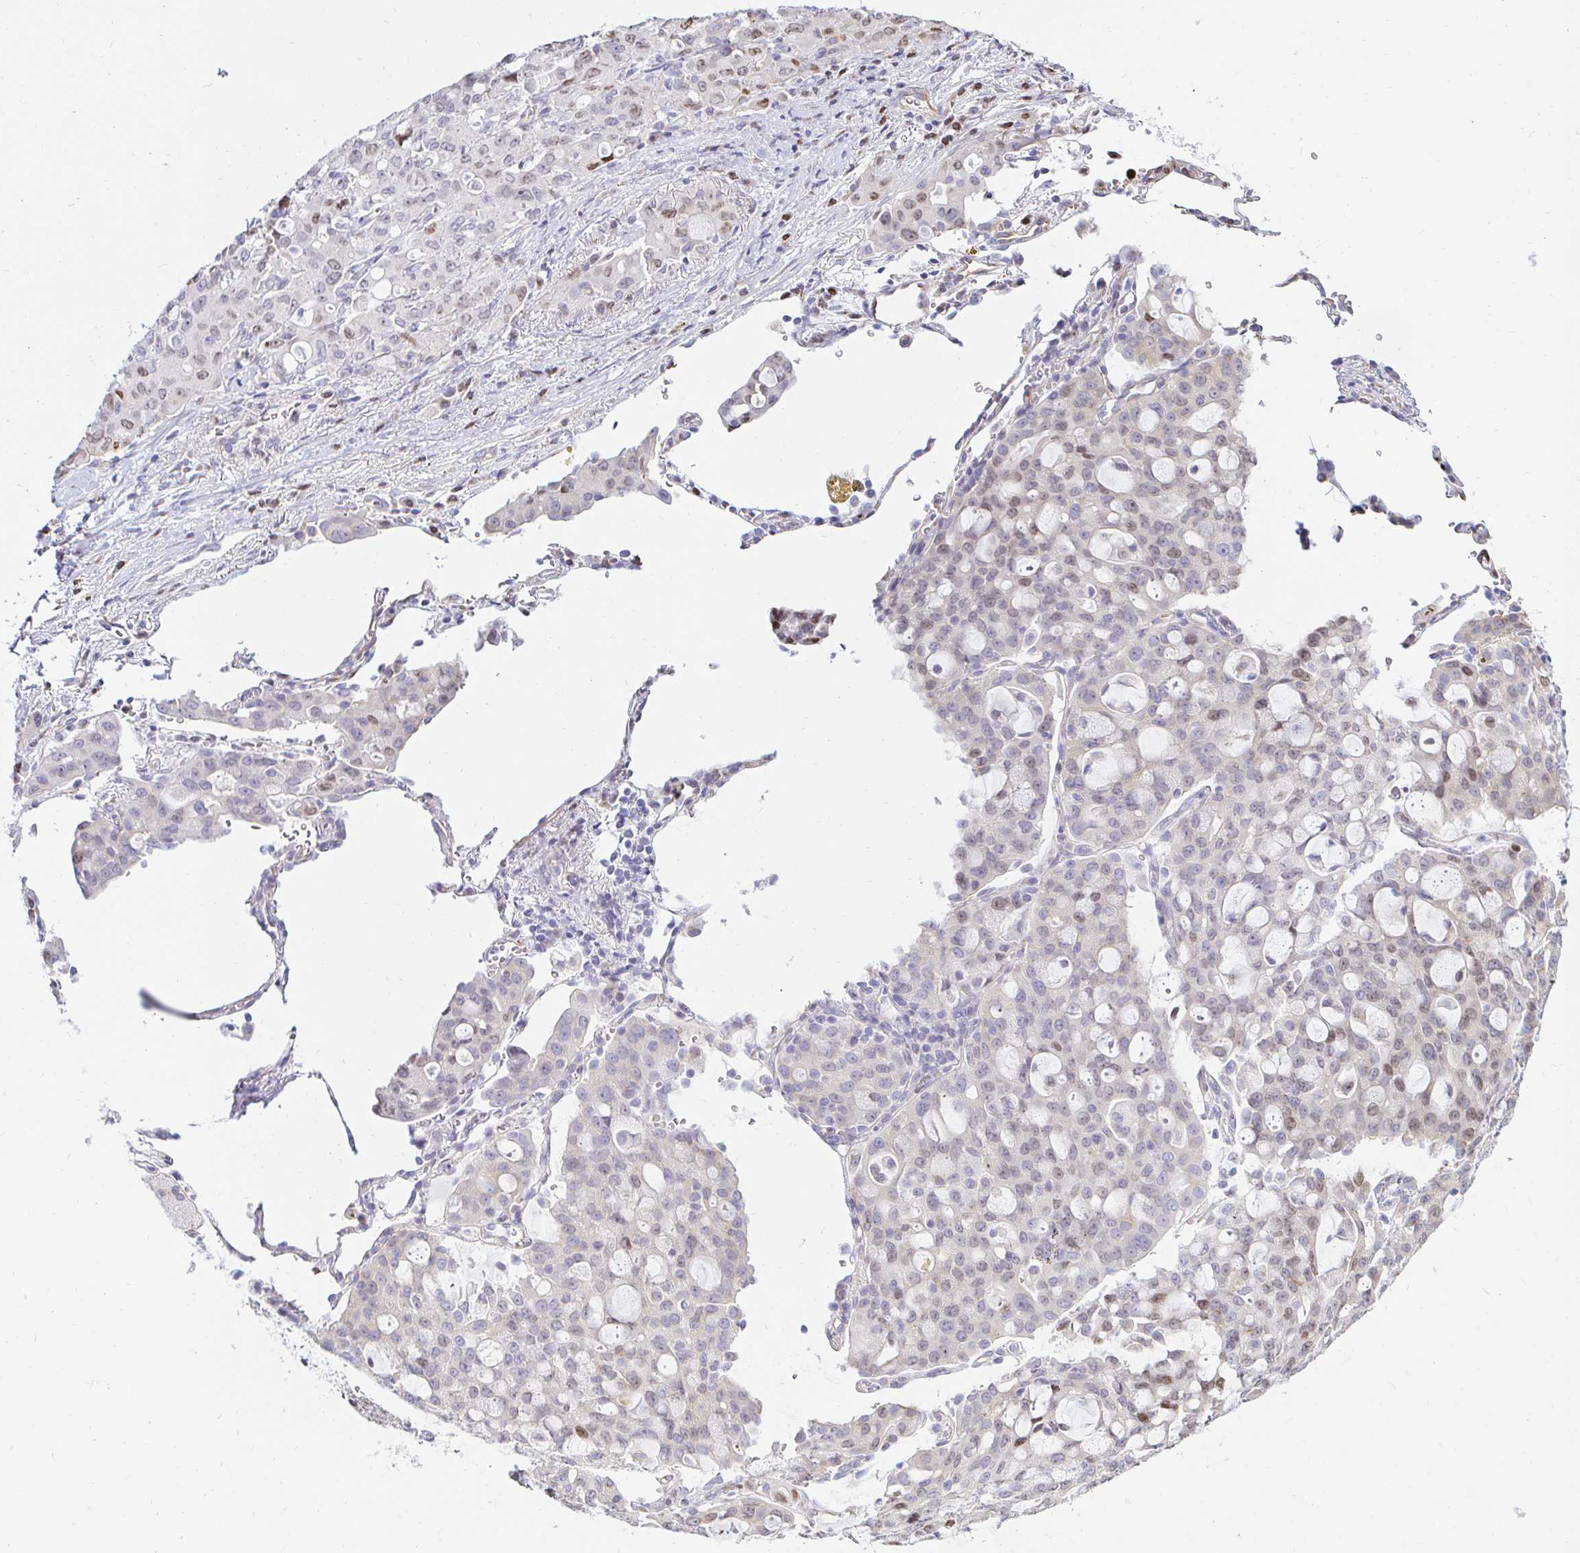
{"staining": {"intensity": "weak", "quantity": "25%-75%", "location": "nuclear"}, "tissue": "lung cancer", "cell_type": "Tumor cells", "image_type": "cancer", "snomed": [{"axis": "morphology", "description": "Adenocarcinoma, NOS"}, {"axis": "topography", "description": "Lung"}], "caption": "Immunohistochemical staining of human adenocarcinoma (lung) shows low levels of weak nuclear protein staining in approximately 25%-75% of tumor cells.", "gene": "CAPSL", "patient": {"sex": "female", "age": 44}}